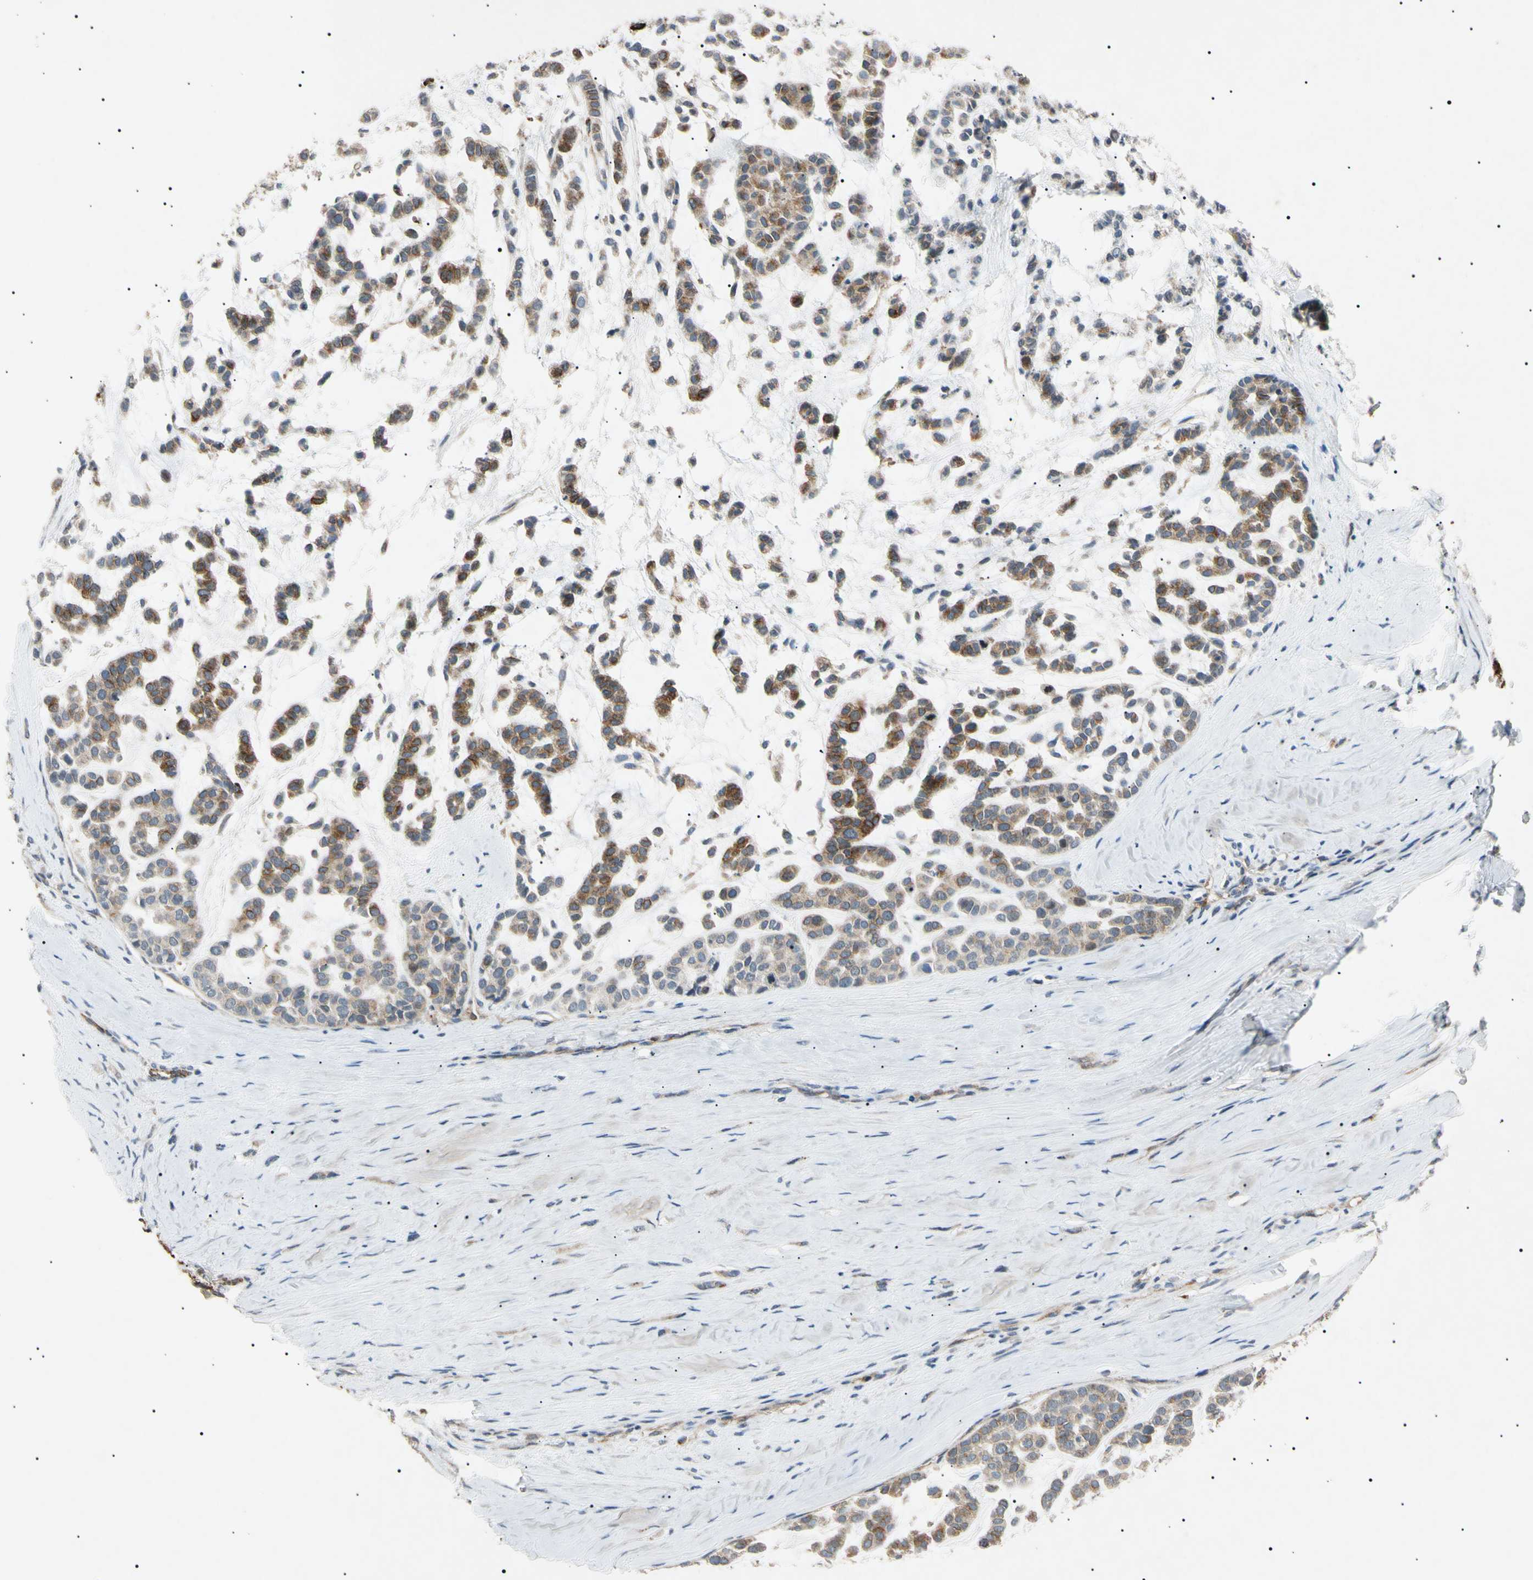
{"staining": {"intensity": "weak", "quantity": "25%-75%", "location": "cytoplasmic/membranous"}, "tissue": "head and neck cancer", "cell_type": "Tumor cells", "image_type": "cancer", "snomed": [{"axis": "morphology", "description": "Adenocarcinoma, NOS"}, {"axis": "morphology", "description": "Adenoma, NOS"}, {"axis": "topography", "description": "Head-Neck"}], "caption": "A high-resolution image shows IHC staining of head and neck cancer, which reveals weak cytoplasmic/membranous expression in about 25%-75% of tumor cells. The staining is performed using DAB (3,3'-diaminobenzidine) brown chromogen to label protein expression. The nuclei are counter-stained blue using hematoxylin.", "gene": "TUBB4A", "patient": {"sex": "female", "age": 55}}